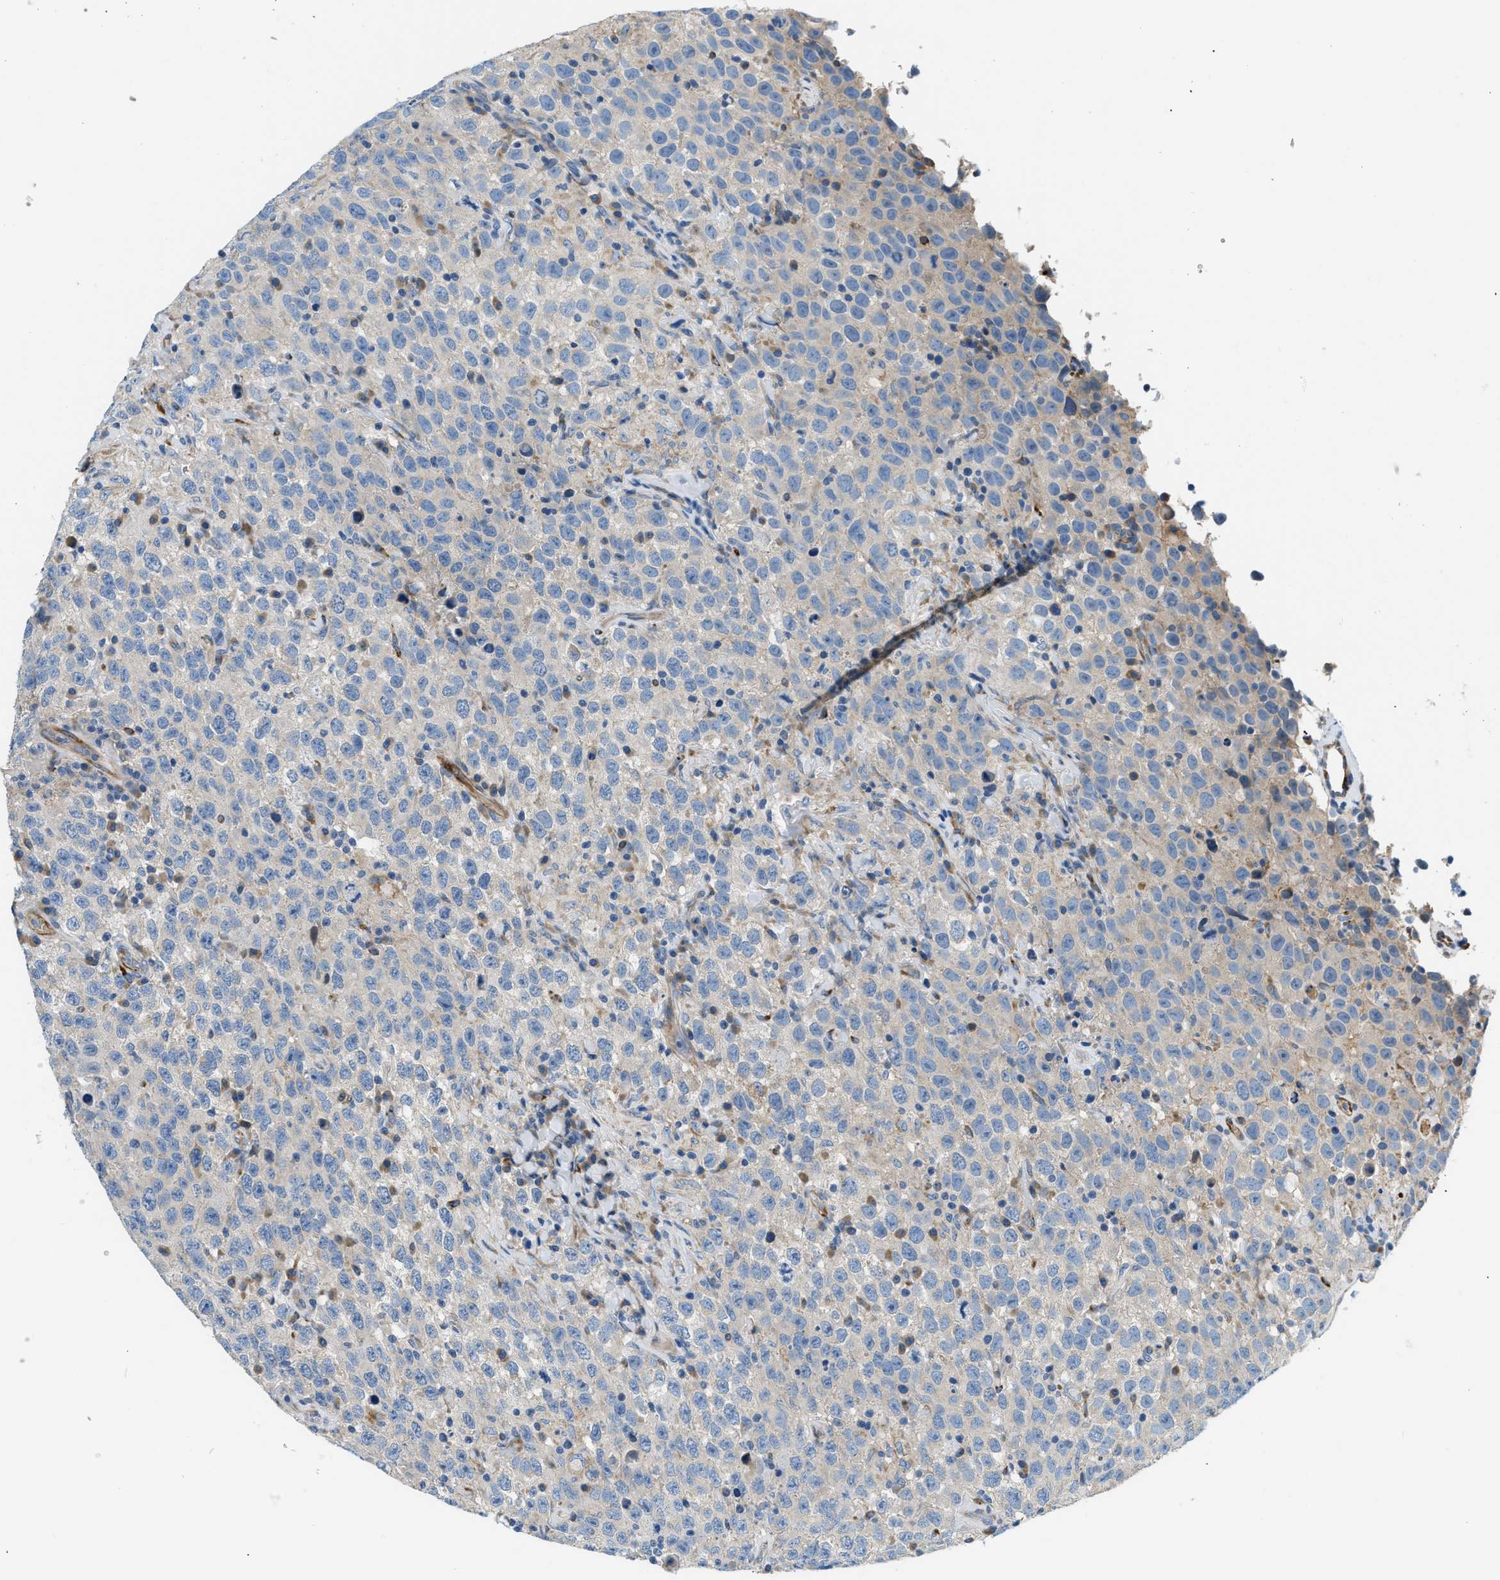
{"staining": {"intensity": "negative", "quantity": "none", "location": "none"}, "tissue": "testis cancer", "cell_type": "Tumor cells", "image_type": "cancer", "snomed": [{"axis": "morphology", "description": "Seminoma, NOS"}, {"axis": "topography", "description": "Testis"}], "caption": "DAB immunohistochemical staining of human testis cancer exhibits no significant expression in tumor cells. (DAB (3,3'-diaminobenzidine) immunohistochemistry (IHC) visualized using brightfield microscopy, high magnification).", "gene": "COL15A1", "patient": {"sex": "male", "age": 41}}